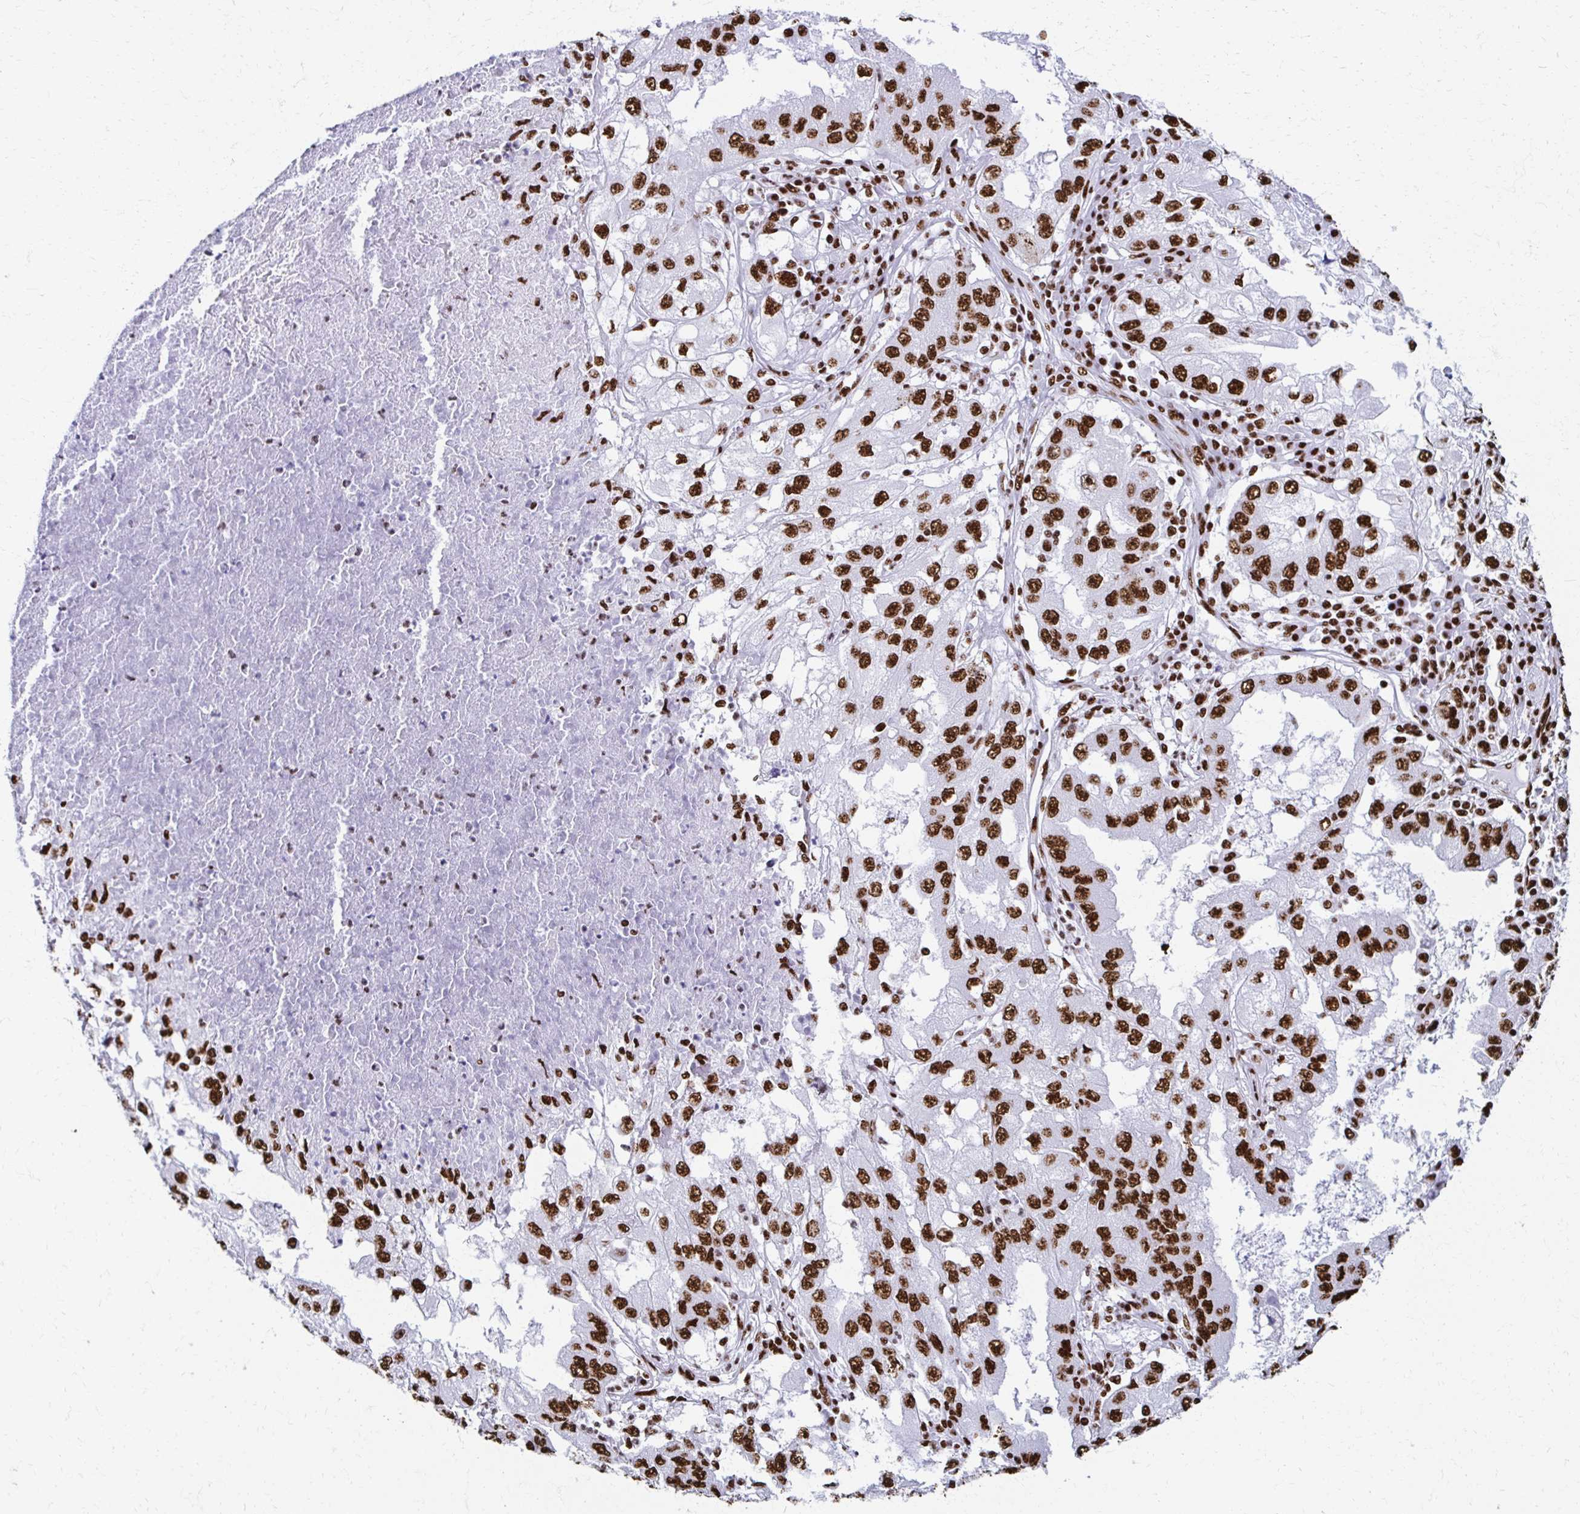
{"staining": {"intensity": "strong", "quantity": "25%-75%", "location": "nuclear"}, "tissue": "lung cancer", "cell_type": "Tumor cells", "image_type": "cancer", "snomed": [{"axis": "morphology", "description": "Adenocarcinoma, NOS"}, {"axis": "morphology", "description": "Adenocarcinoma primary or metastatic"}, {"axis": "topography", "description": "Lung"}], "caption": "This image reveals IHC staining of human adenocarcinoma primary or metastatic (lung), with high strong nuclear positivity in approximately 25%-75% of tumor cells.", "gene": "NONO", "patient": {"sex": "male", "age": 74}}